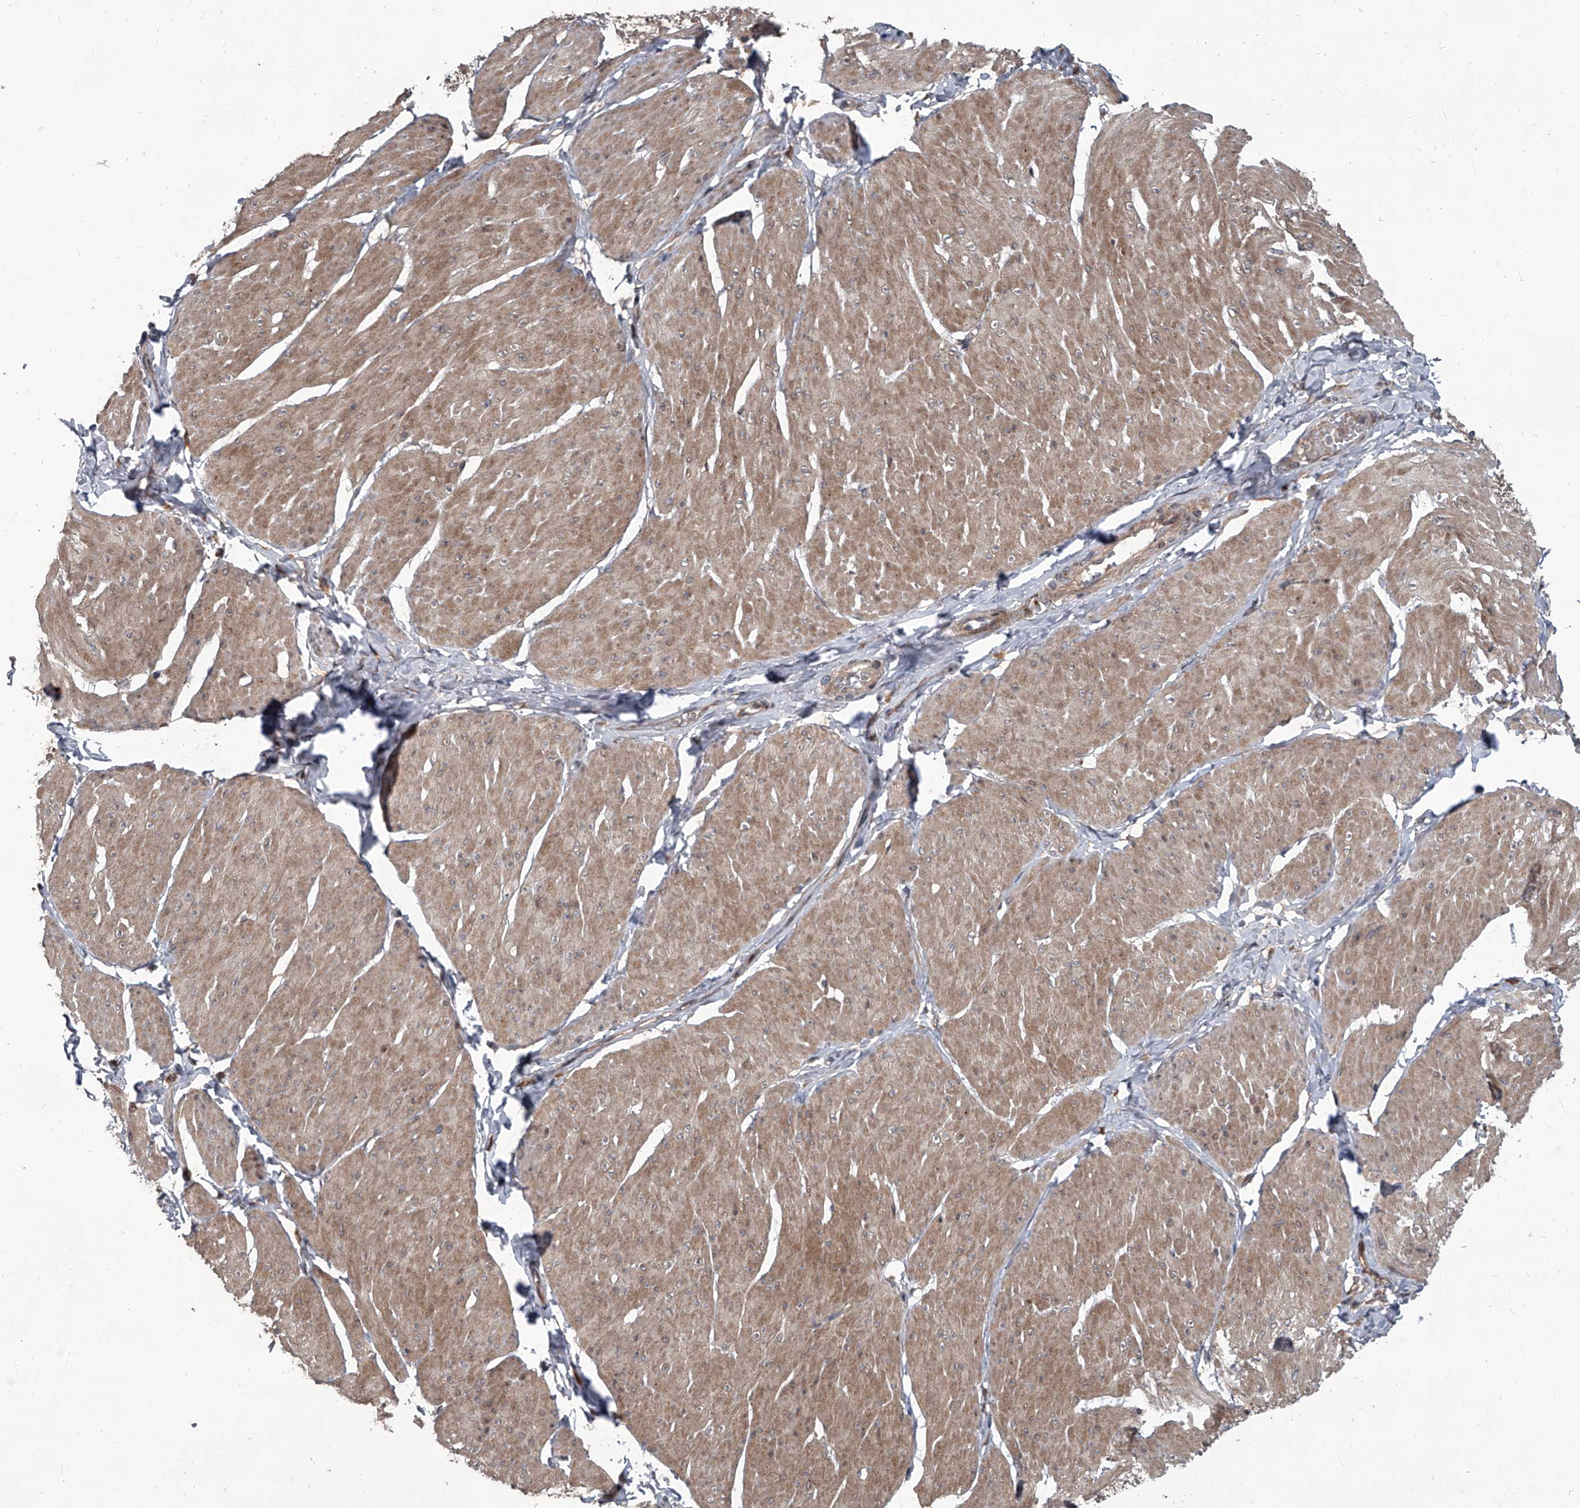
{"staining": {"intensity": "moderate", "quantity": ">75%", "location": "cytoplasmic/membranous"}, "tissue": "smooth muscle", "cell_type": "Smooth muscle cells", "image_type": "normal", "snomed": [{"axis": "morphology", "description": "Urothelial carcinoma, High grade"}, {"axis": "topography", "description": "Urinary bladder"}], "caption": "Smooth muscle was stained to show a protein in brown. There is medium levels of moderate cytoplasmic/membranous positivity in approximately >75% of smooth muscle cells.", "gene": "EVA1C", "patient": {"sex": "male", "age": 46}}